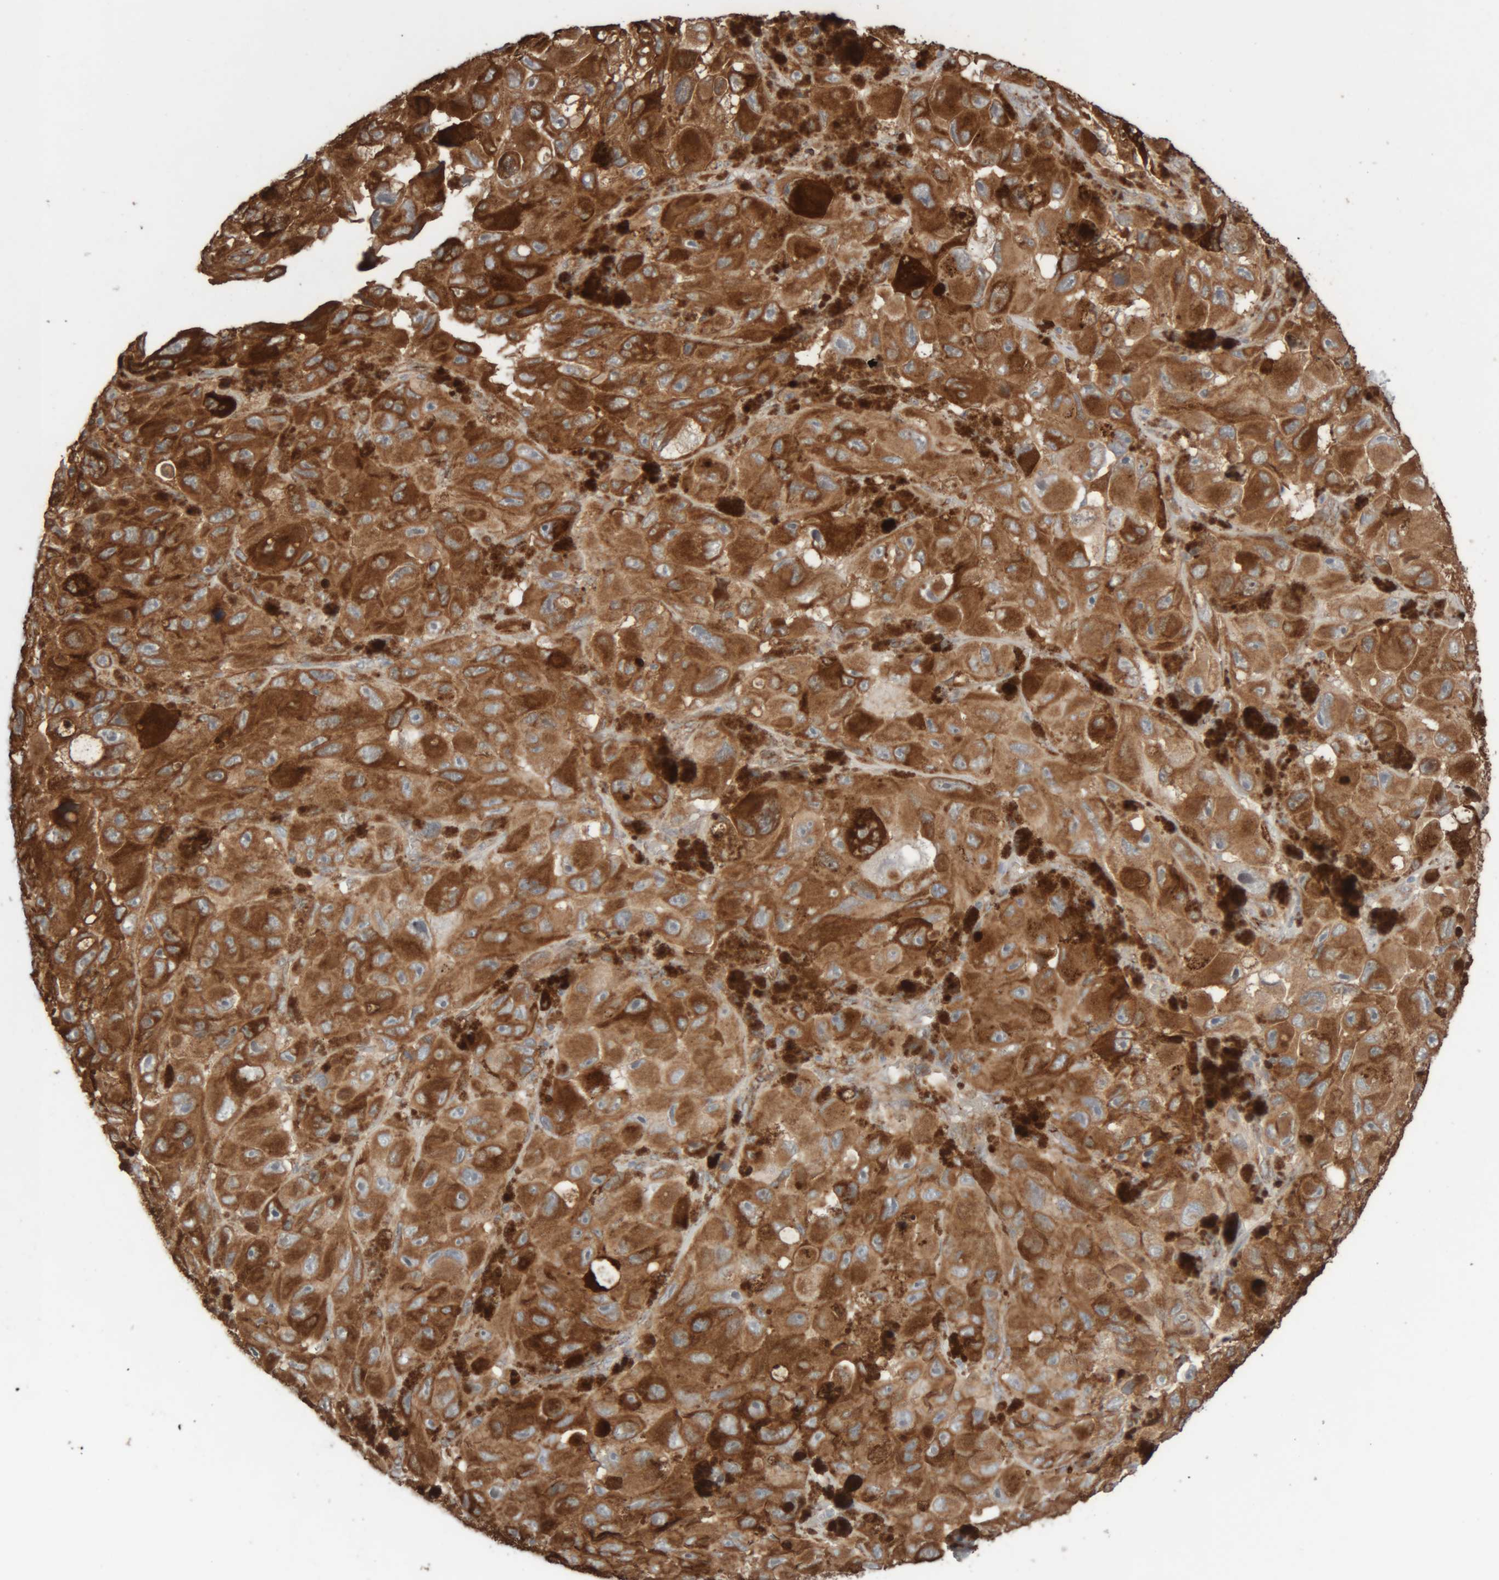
{"staining": {"intensity": "moderate", "quantity": ">75%", "location": "cytoplasmic/membranous"}, "tissue": "melanoma", "cell_type": "Tumor cells", "image_type": "cancer", "snomed": [{"axis": "morphology", "description": "Malignant melanoma, NOS"}, {"axis": "topography", "description": "Skin"}], "caption": "Approximately >75% of tumor cells in melanoma demonstrate moderate cytoplasmic/membranous protein staining as visualized by brown immunohistochemical staining.", "gene": "RAB32", "patient": {"sex": "female", "age": 73}}